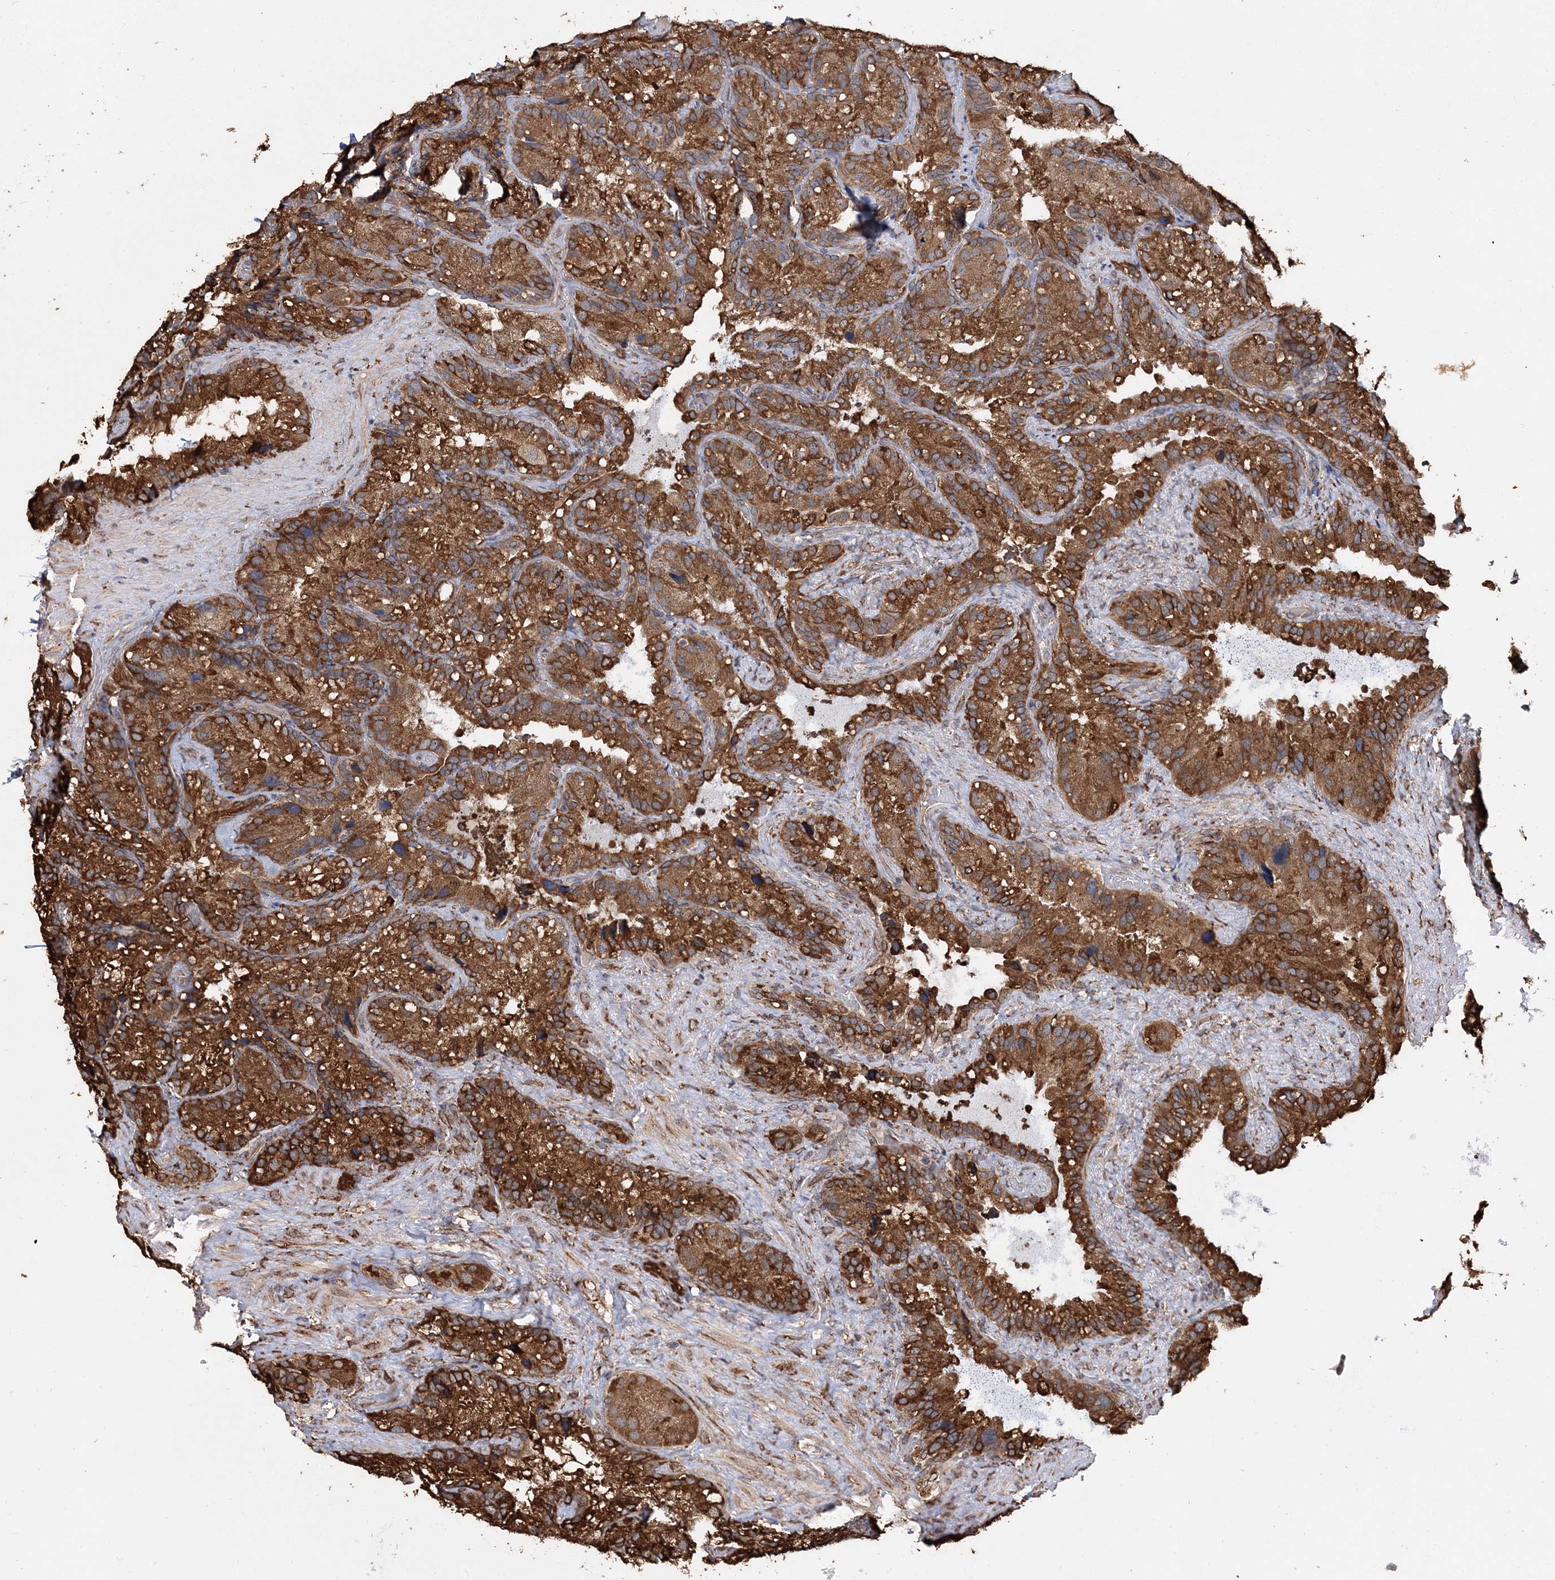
{"staining": {"intensity": "strong", "quantity": ">75%", "location": "cytoplasmic/membranous"}, "tissue": "seminal vesicle", "cell_type": "Glandular cells", "image_type": "normal", "snomed": [{"axis": "morphology", "description": "Normal tissue, NOS"}, {"axis": "topography", "description": "Prostate"}, {"axis": "topography", "description": "Seminal veicle"}], "caption": "Unremarkable seminal vesicle was stained to show a protein in brown. There is high levels of strong cytoplasmic/membranous positivity in about >75% of glandular cells.", "gene": "SCRN3", "patient": {"sex": "male", "age": 68}}